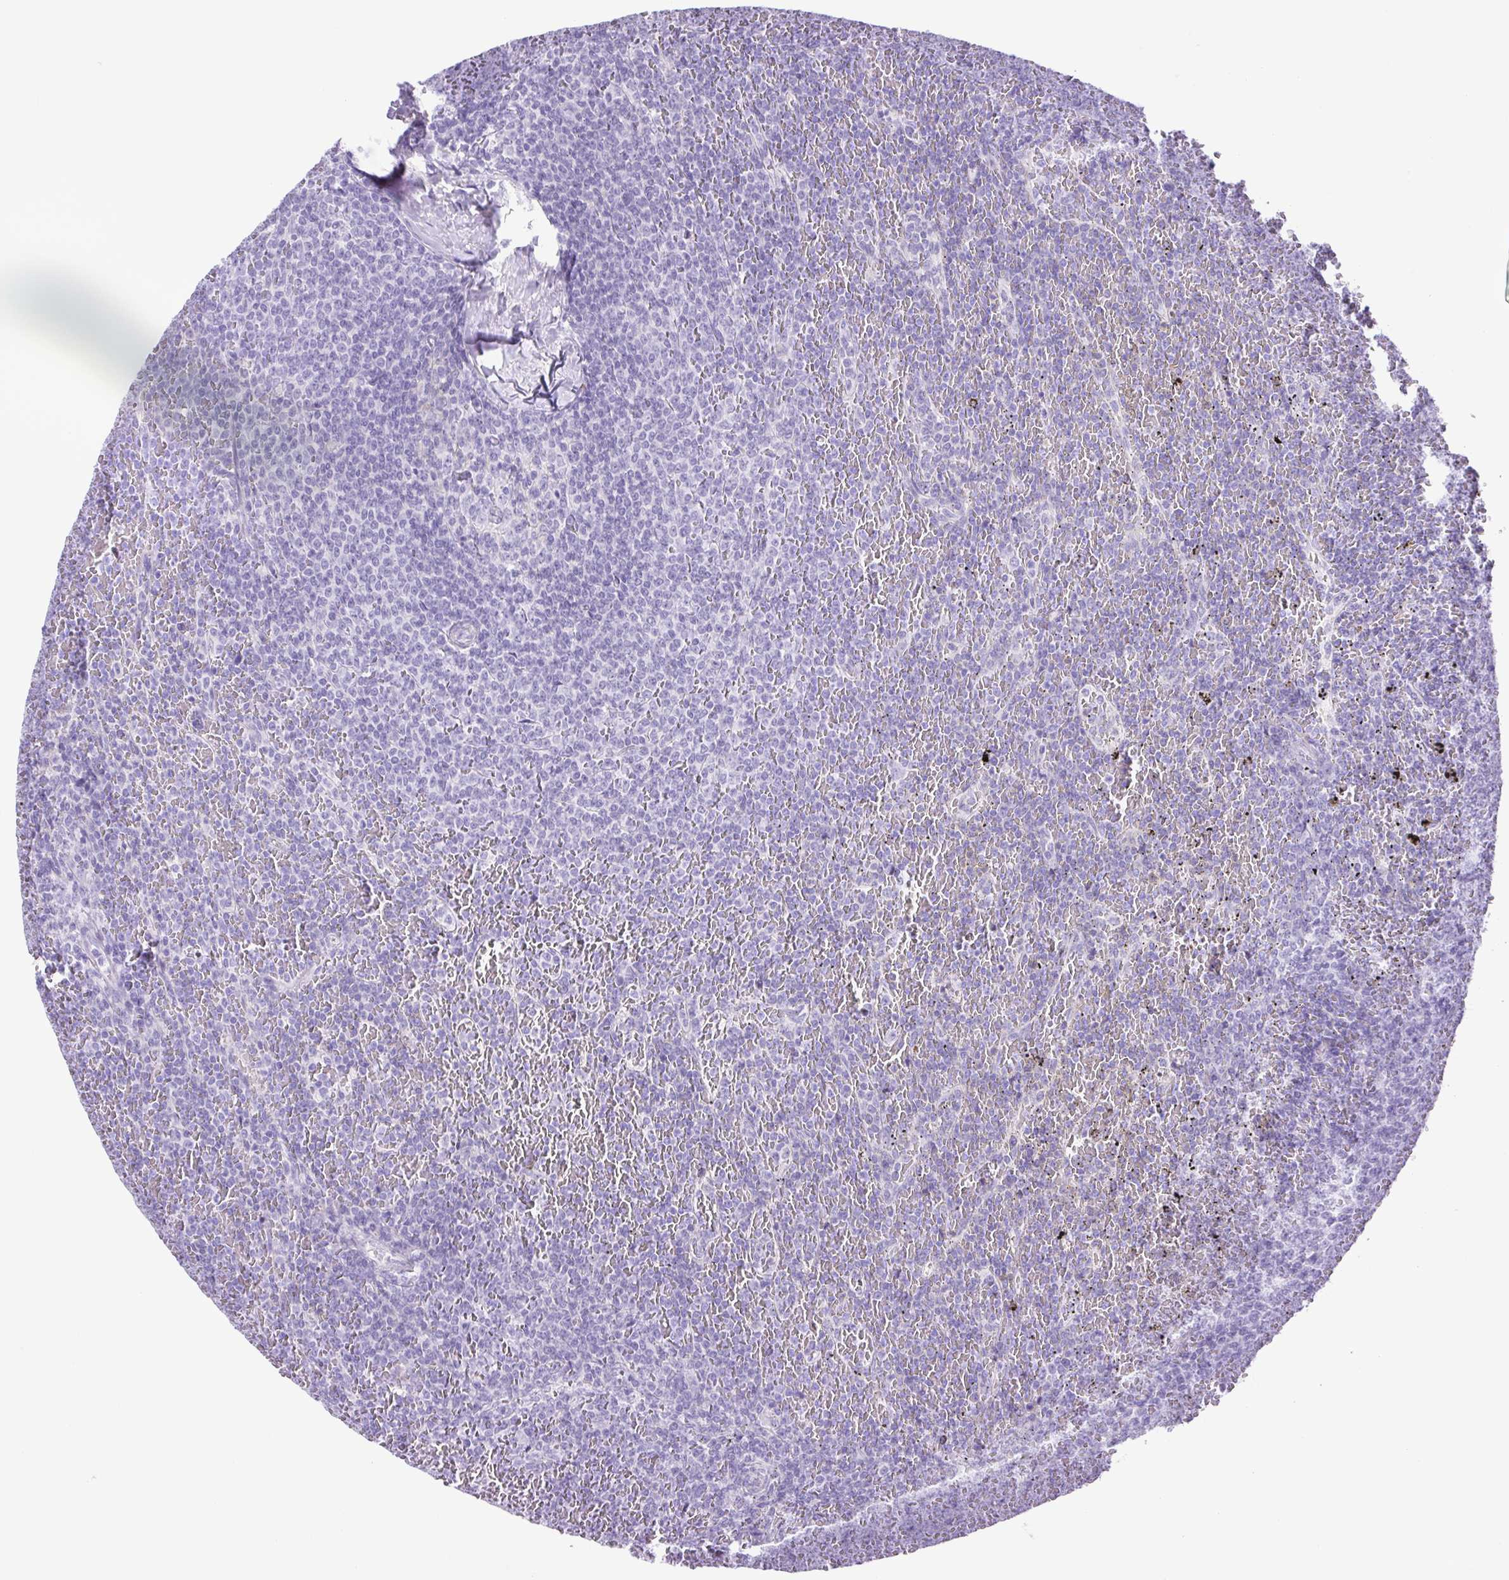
{"staining": {"intensity": "negative", "quantity": "none", "location": "none"}, "tissue": "lymphoma", "cell_type": "Tumor cells", "image_type": "cancer", "snomed": [{"axis": "morphology", "description": "Malignant lymphoma, non-Hodgkin's type, Low grade"}, {"axis": "topography", "description": "Spleen"}], "caption": "Malignant lymphoma, non-Hodgkin's type (low-grade) stained for a protein using immunohistochemistry (IHC) reveals no expression tumor cells.", "gene": "CDSN", "patient": {"sex": "female", "age": 77}}